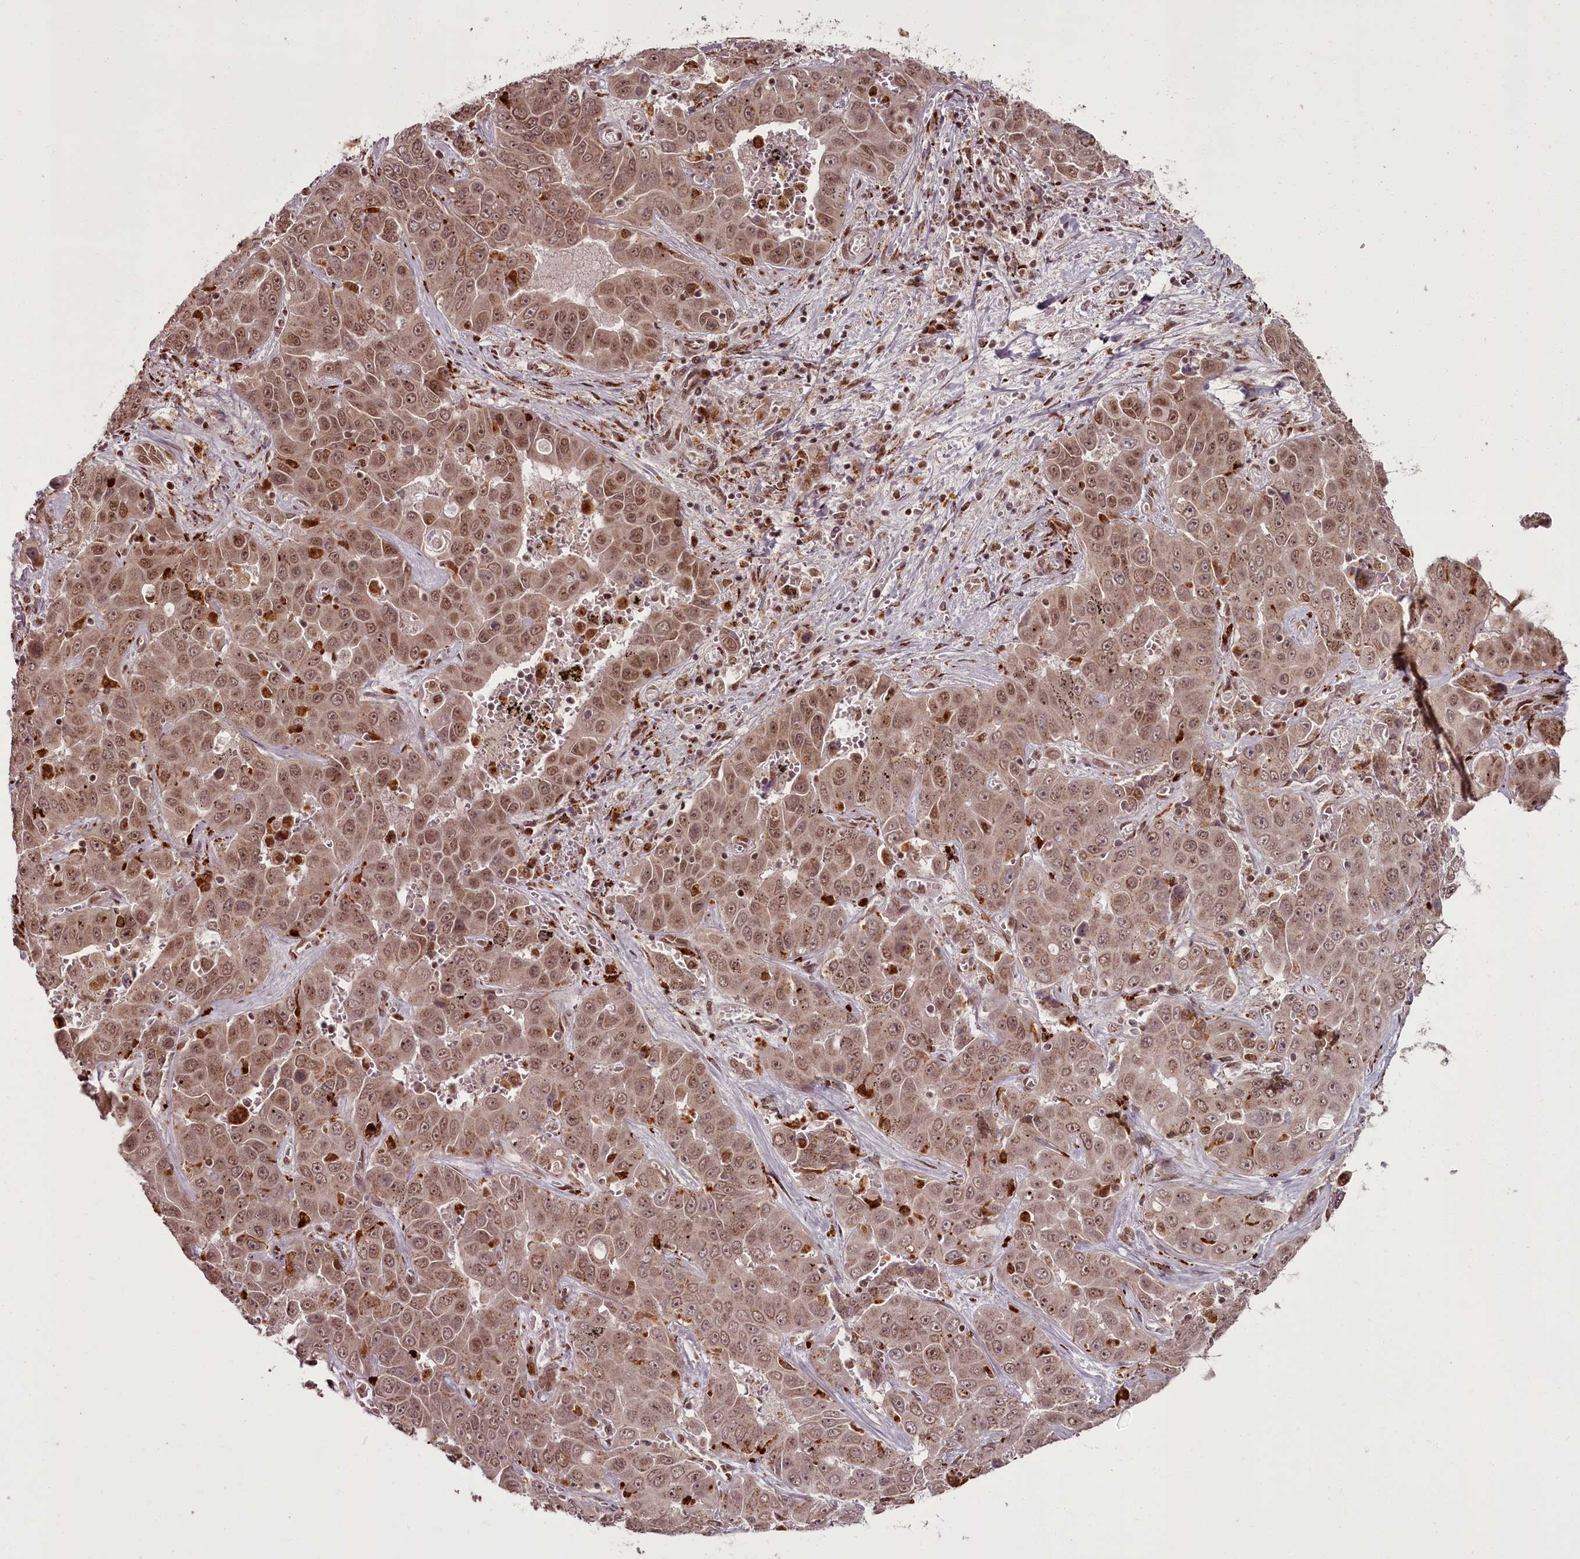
{"staining": {"intensity": "moderate", "quantity": ">75%", "location": "cytoplasmic/membranous,nuclear"}, "tissue": "liver cancer", "cell_type": "Tumor cells", "image_type": "cancer", "snomed": [{"axis": "morphology", "description": "Cholangiocarcinoma"}, {"axis": "topography", "description": "Liver"}], "caption": "Human cholangiocarcinoma (liver) stained for a protein (brown) reveals moderate cytoplasmic/membranous and nuclear positive positivity in approximately >75% of tumor cells.", "gene": "CEP83", "patient": {"sex": "female", "age": 52}}